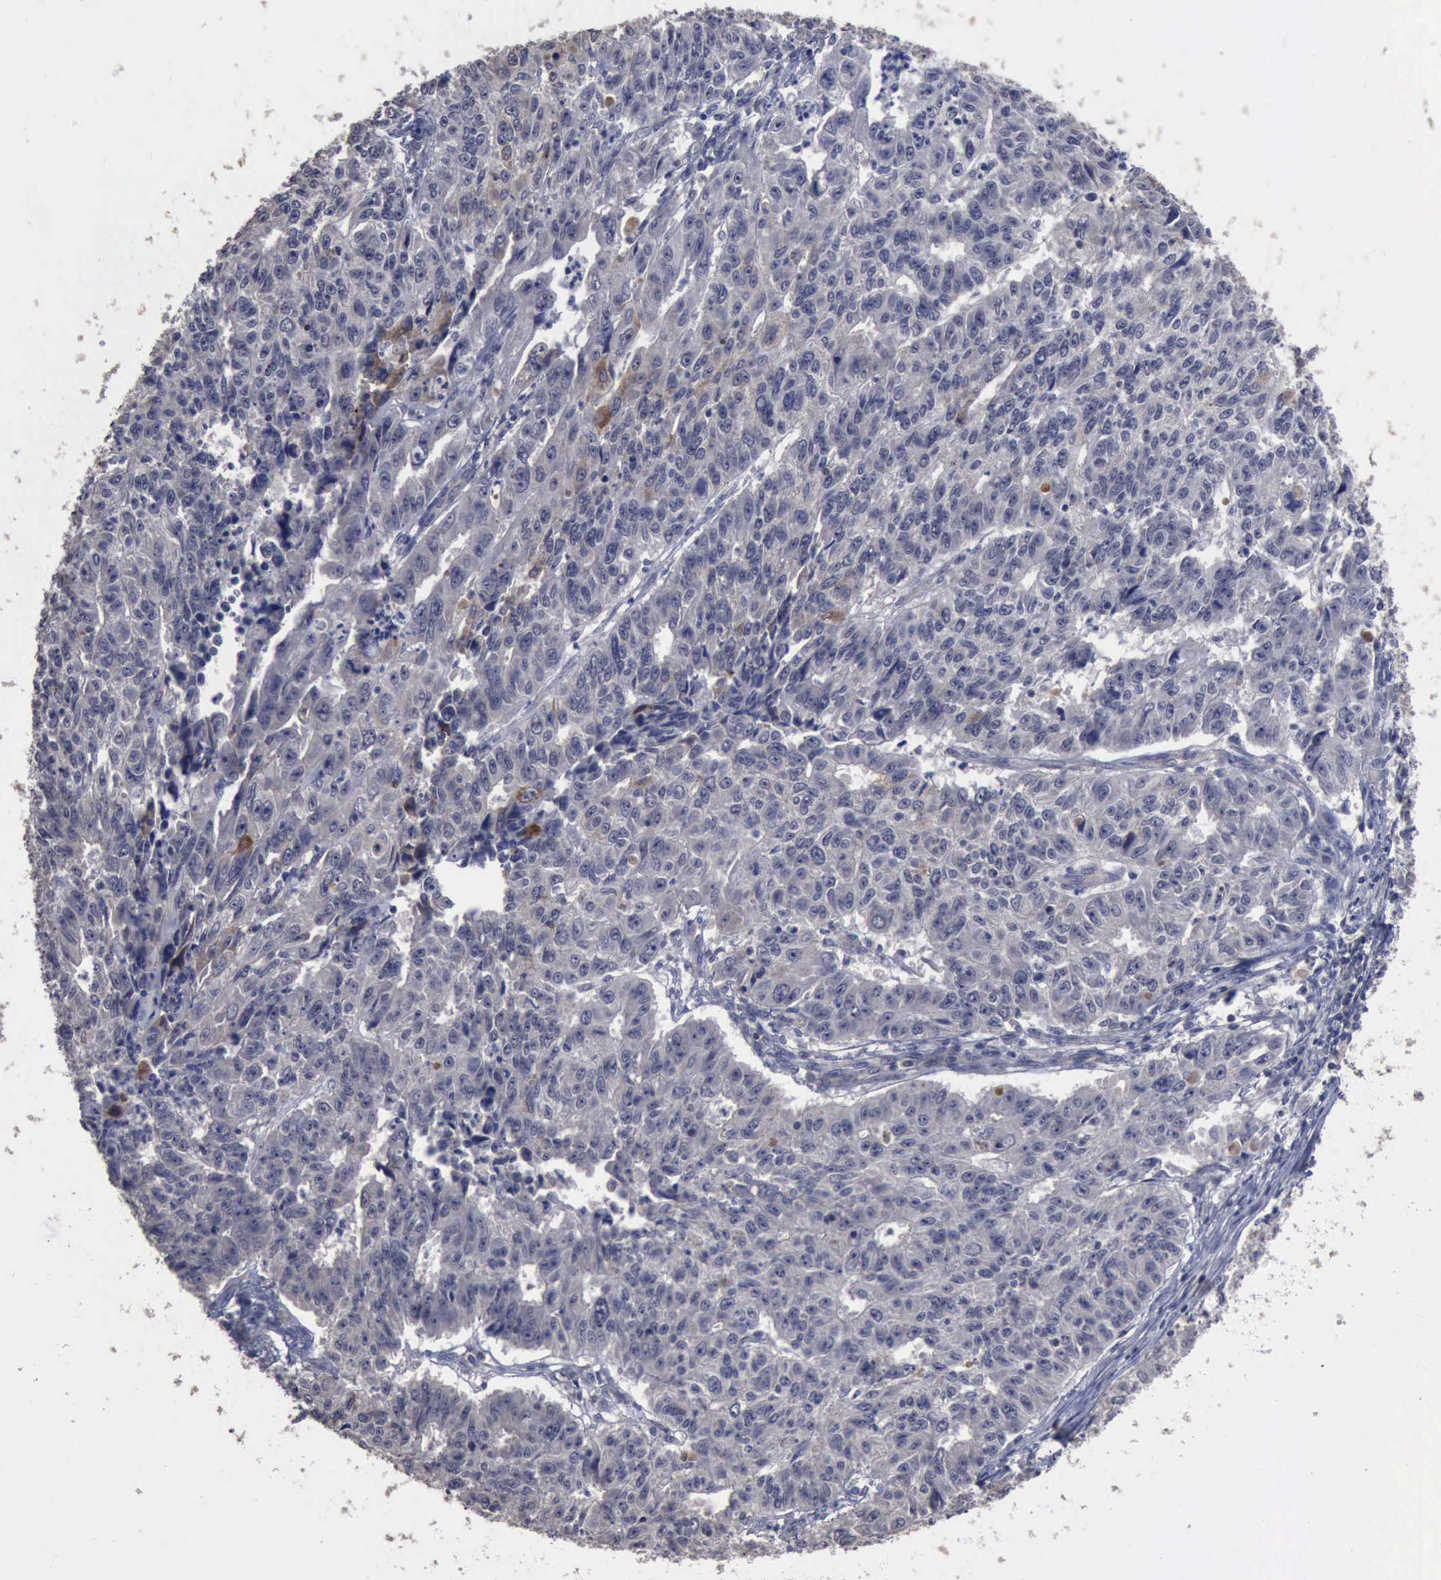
{"staining": {"intensity": "negative", "quantity": "none", "location": "none"}, "tissue": "endometrial cancer", "cell_type": "Tumor cells", "image_type": "cancer", "snomed": [{"axis": "morphology", "description": "Adenocarcinoma, NOS"}, {"axis": "topography", "description": "Endometrium"}], "caption": "Histopathology image shows no protein staining in tumor cells of adenocarcinoma (endometrial) tissue.", "gene": "CRKL", "patient": {"sex": "female", "age": 42}}